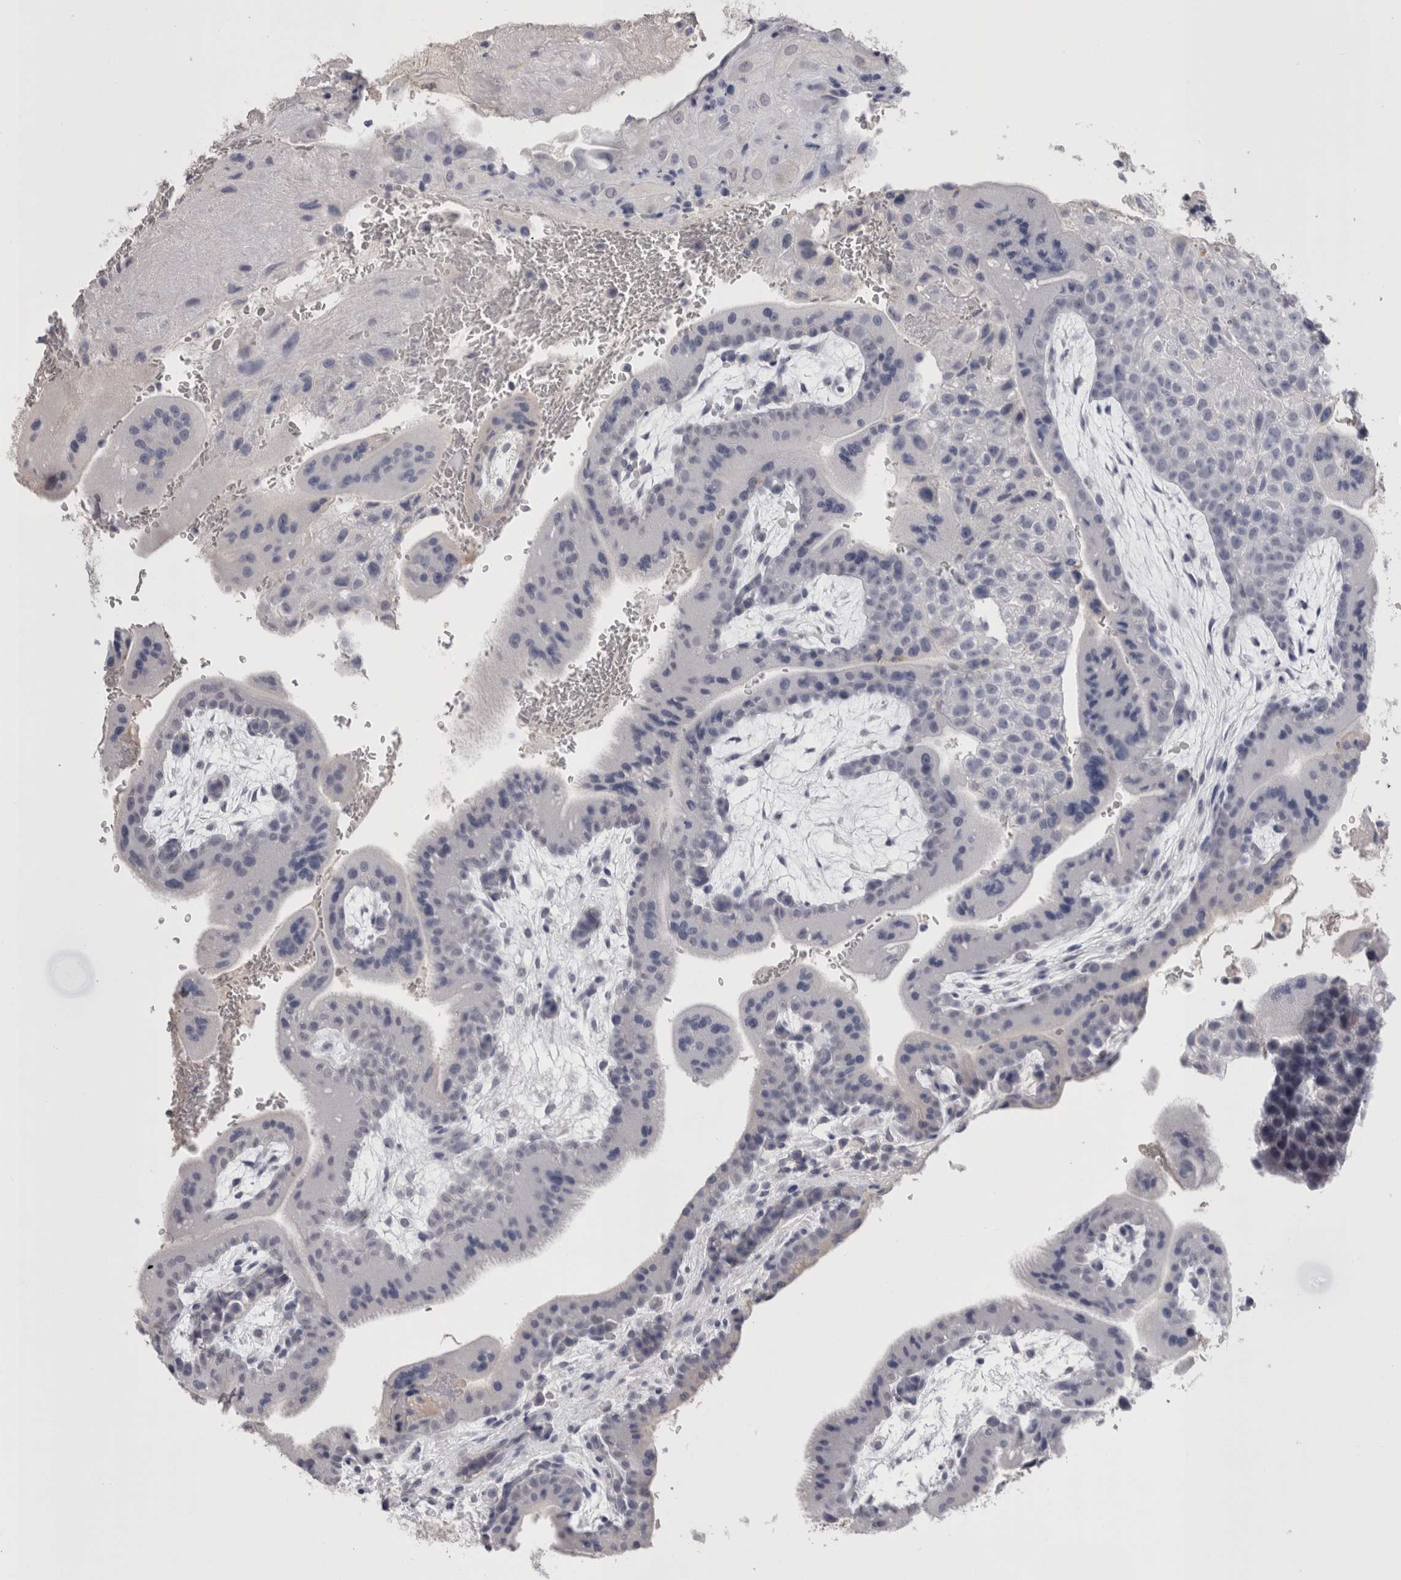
{"staining": {"intensity": "negative", "quantity": "none", "location": "none"}, "tissue": "placenta", "cell_type": "Decidual cells", "image_type": "normal", "snomed": [{"axis": "morphology", "description": "Normal tissue, NOS"}, {"axis": "topography", "description": "Placenta"}], "caption": "This image is of normal placenta stained with immunohistochemistry (IHC) to label a protein in brown with the nuclei are counter-stained blue. There is no expression in decidual cells.", "gene": "CDHR5", "patient": {"sex": "female", "age": 35}}